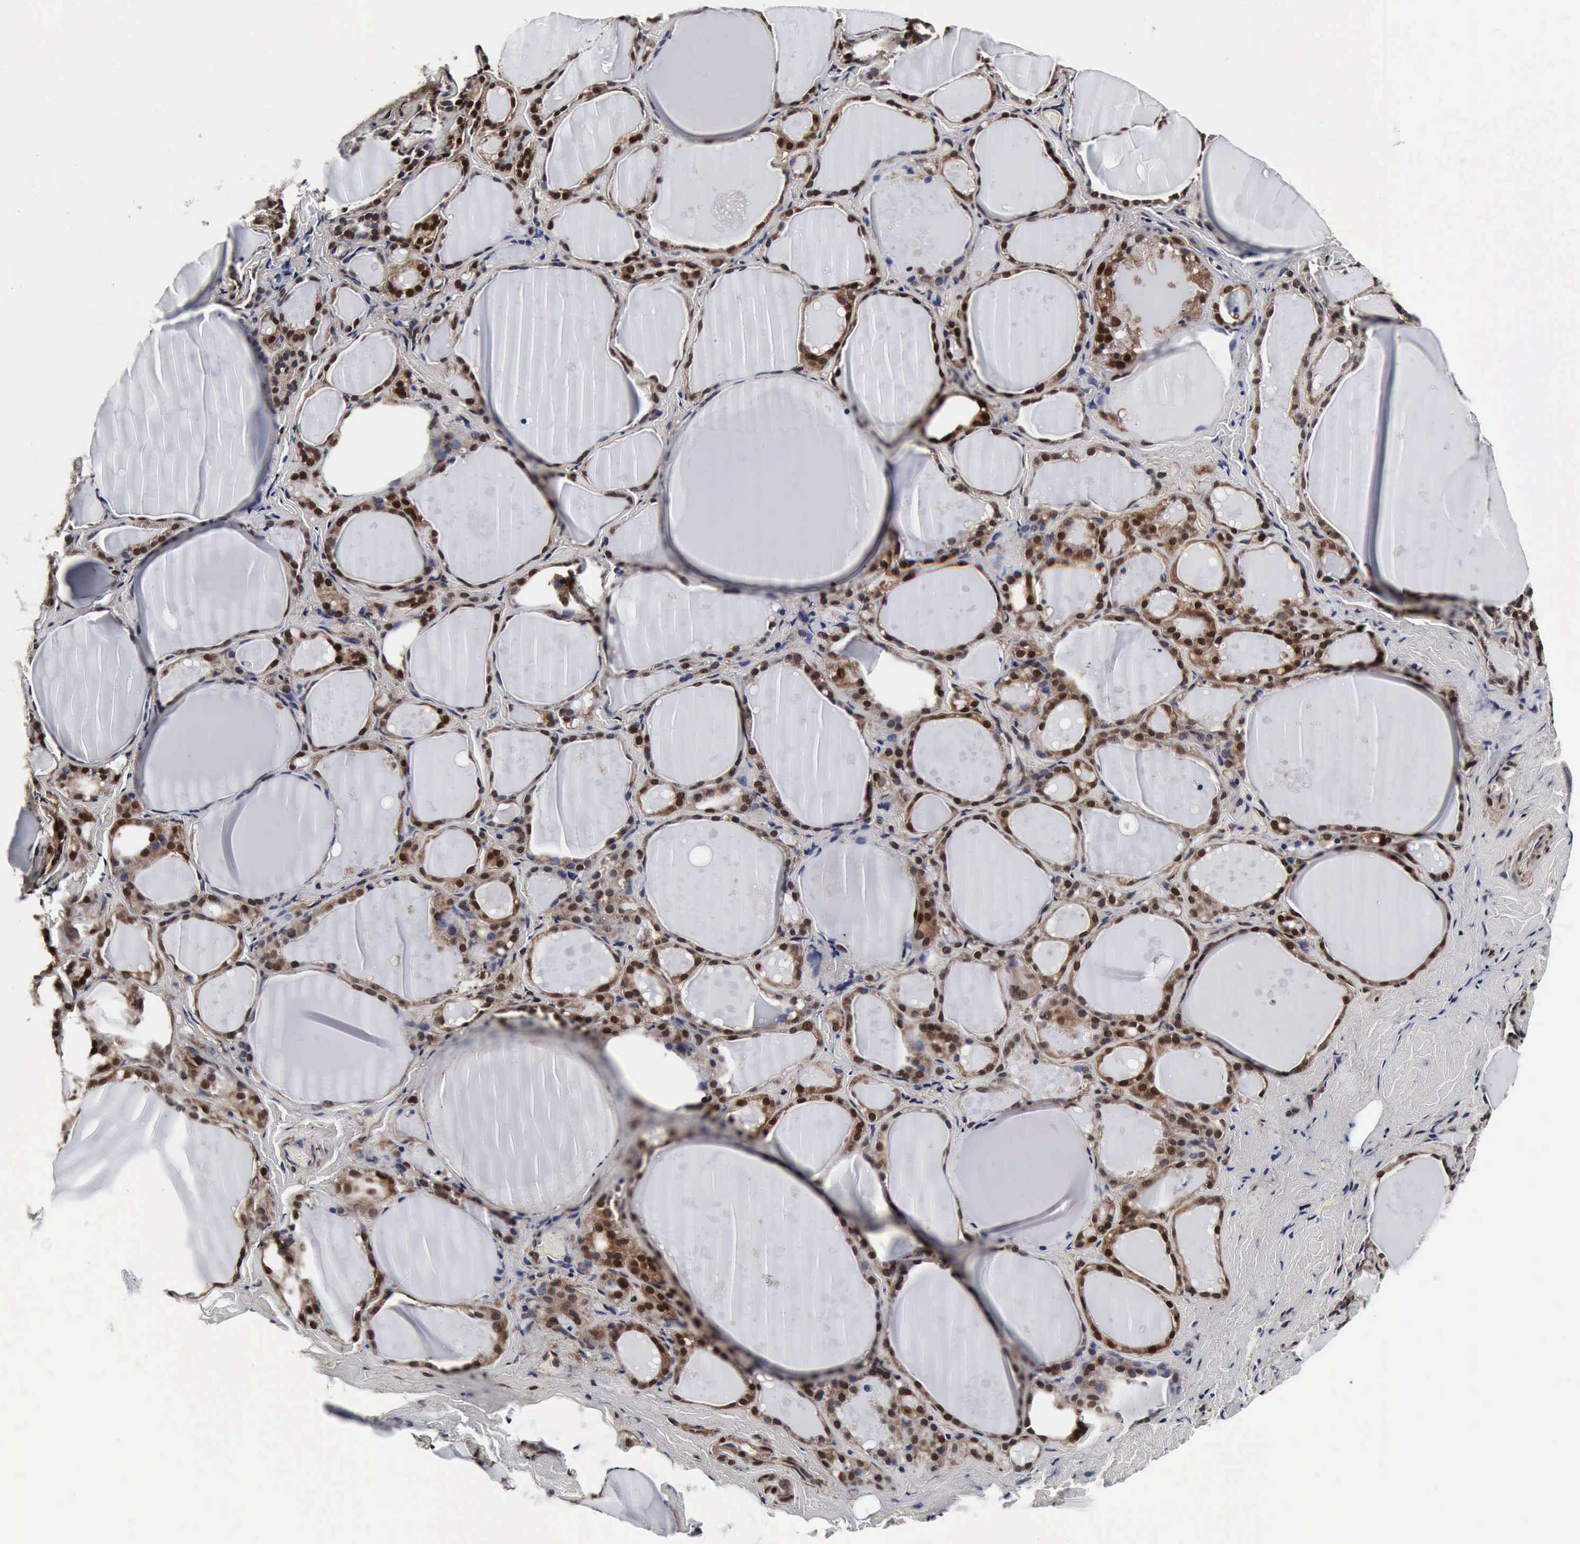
{"staining": {"intensity": "moderate", "quantity": ">75%", "location": "cytoplasmic/membranous,nuclear"}, "tissue": "thyroid gland", "cell_type": "Glandular cells", "image_type": "normal", "snomed": [{"axis": "morphology", "description": "Normal tissue, NOS"}, {"axis": "topography", "description": "Thyroid gland"}], "caption": "The image exhibits a brown stain indicating the presence of a protein in the cytoplasmic/membranous,nuclear of glandular cells in thyroid gland. (brown staining indicates protein expression, while blue staining denotes nuclei).", "gene": "UBC", "patient": {"sex": "female", "age": 75}}